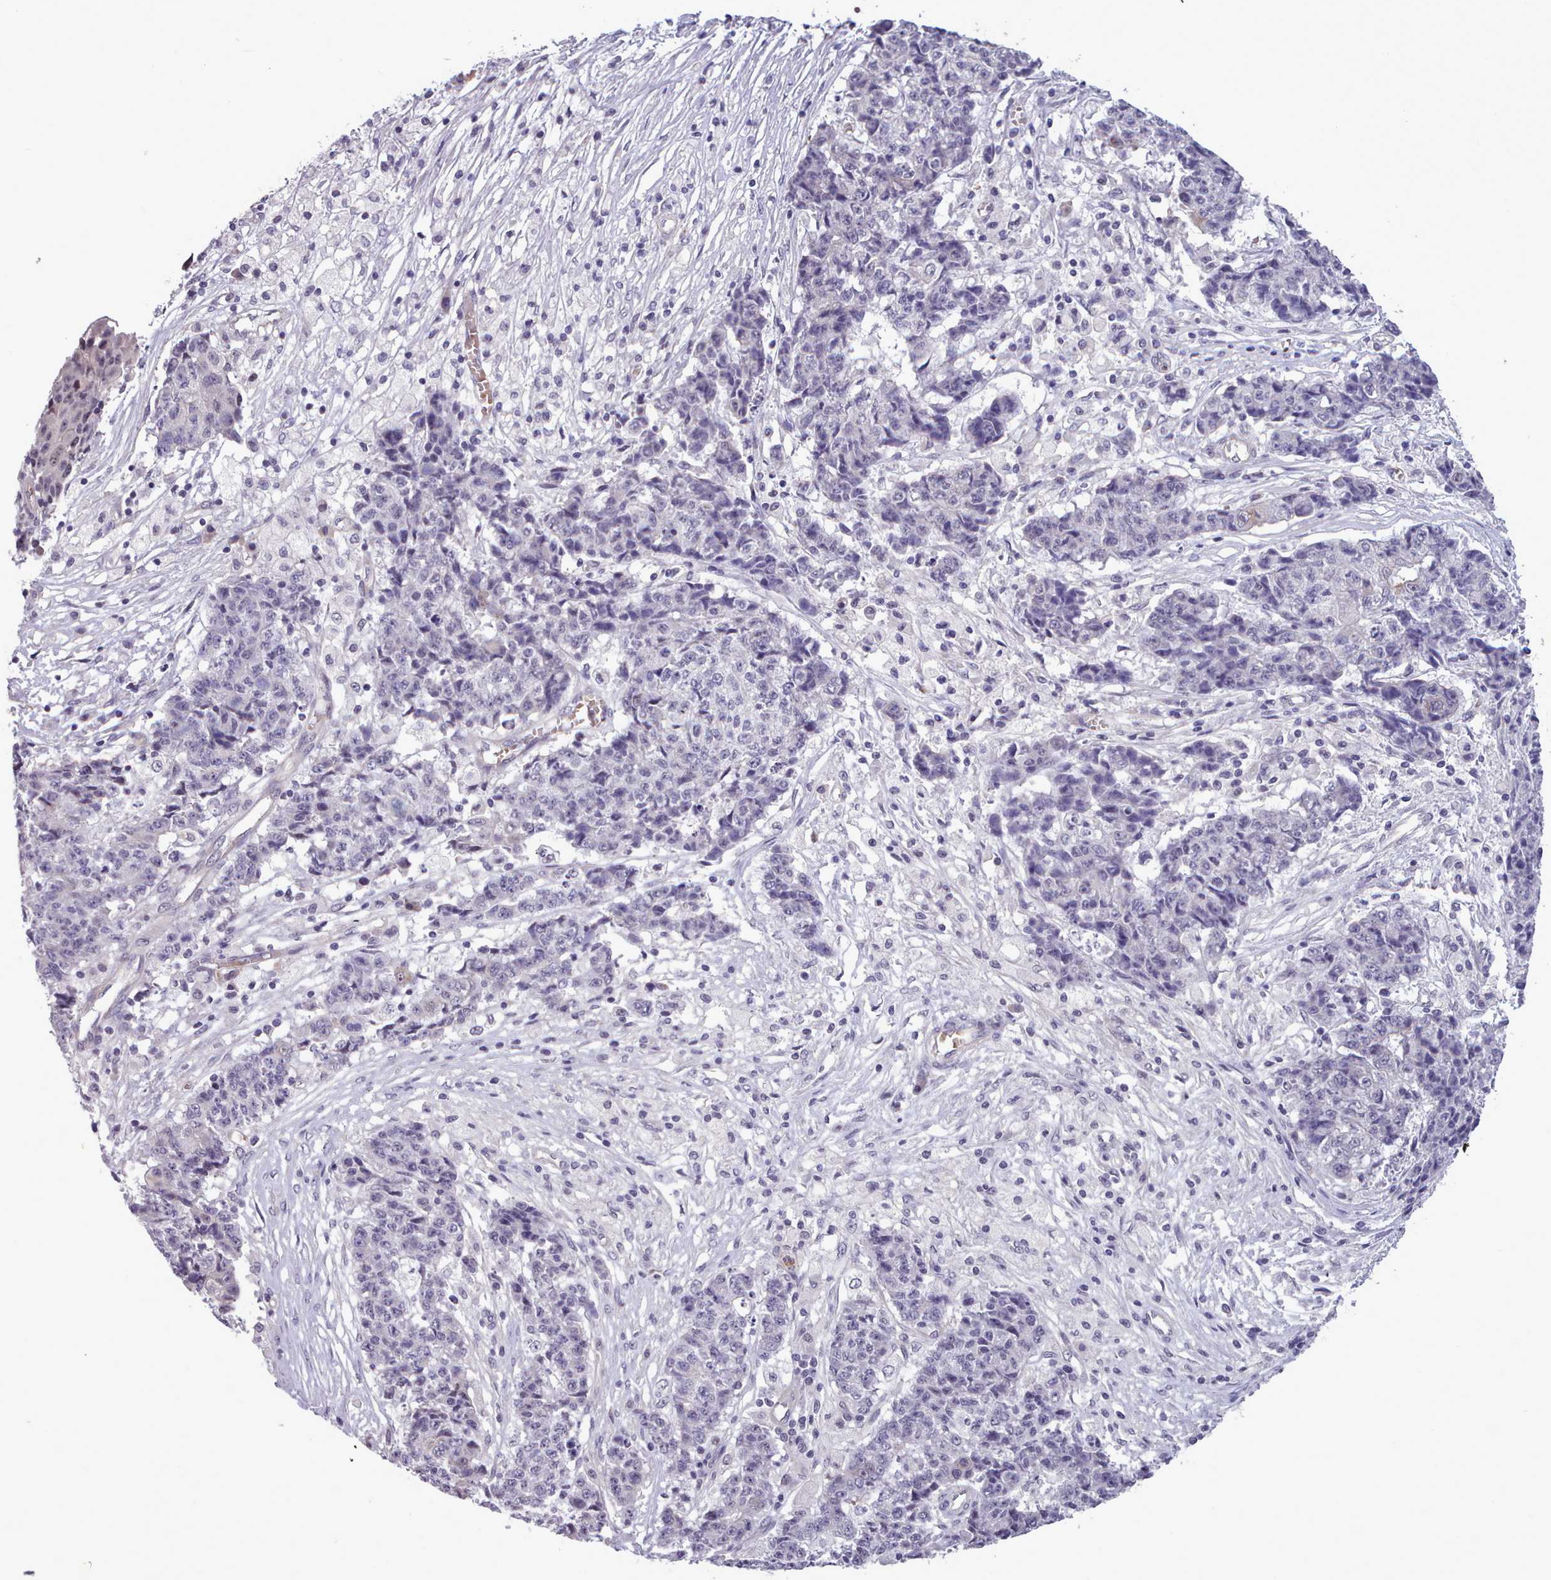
{"staining": {"intensity": "negative", "quantity": "none", "location": "none"}, "tissue": "ovarian cancer", "cell_type": "Tumor cells", "image_type": "cancer", "snomed": [{"axis": "morphology", "description": "Carcinoma, endometroid"}, {"axis": "topography", "description": "Ovary"}], "caption": "An immunohistochemistry micrograph of ovarian endometroid carcinoma is shown. There is no staining in tumor cells of ovarian endometroid carcinoma. Brightfield microscopy of IHC stained with DAB (3,3'-diaminobenzidine) (brown) and hematoxylin (blue), captured at high magnification.", "gene": "KCTD16", "patient": {"sex": "female", "age": 42}}